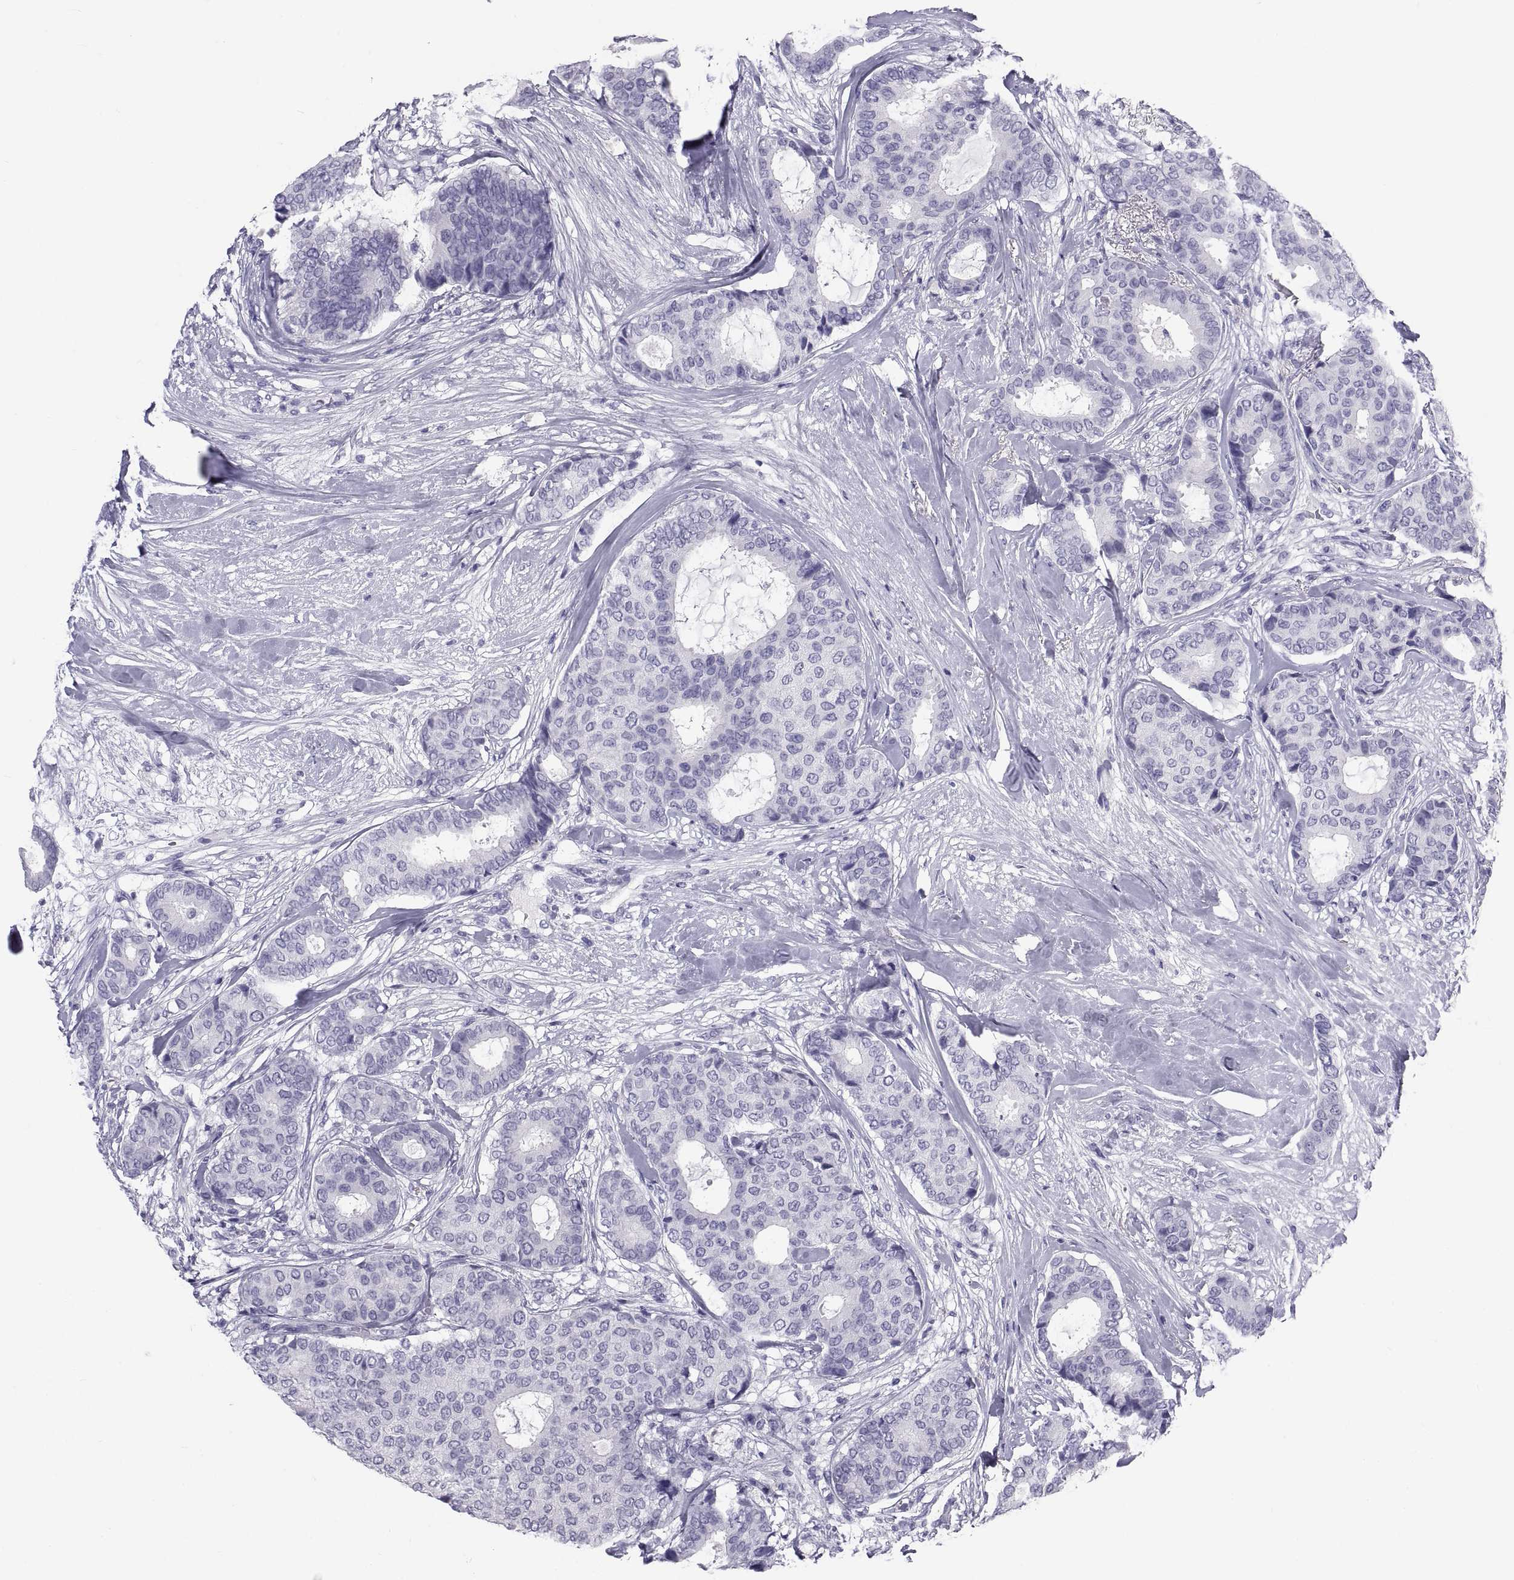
{"staining": {"intensity": "negative", "quantity": "none", "location": "none"}, "tissue": "breast cancer", "cell_type": "Tumor cells", "image_type": "cancer", "snomed": [{"axis": "morphology", "description": "Duct carcinoma"}, {"axis": "topography", "description": "Breast"}], "caption": "This is a image of immunohistochemistry staining of breast cancer (infiltrating ductal carcinoma), which shows no expression in tumor cells.", "gene": "NPTX2", "patient": {"sex": "female", "age": 75}}